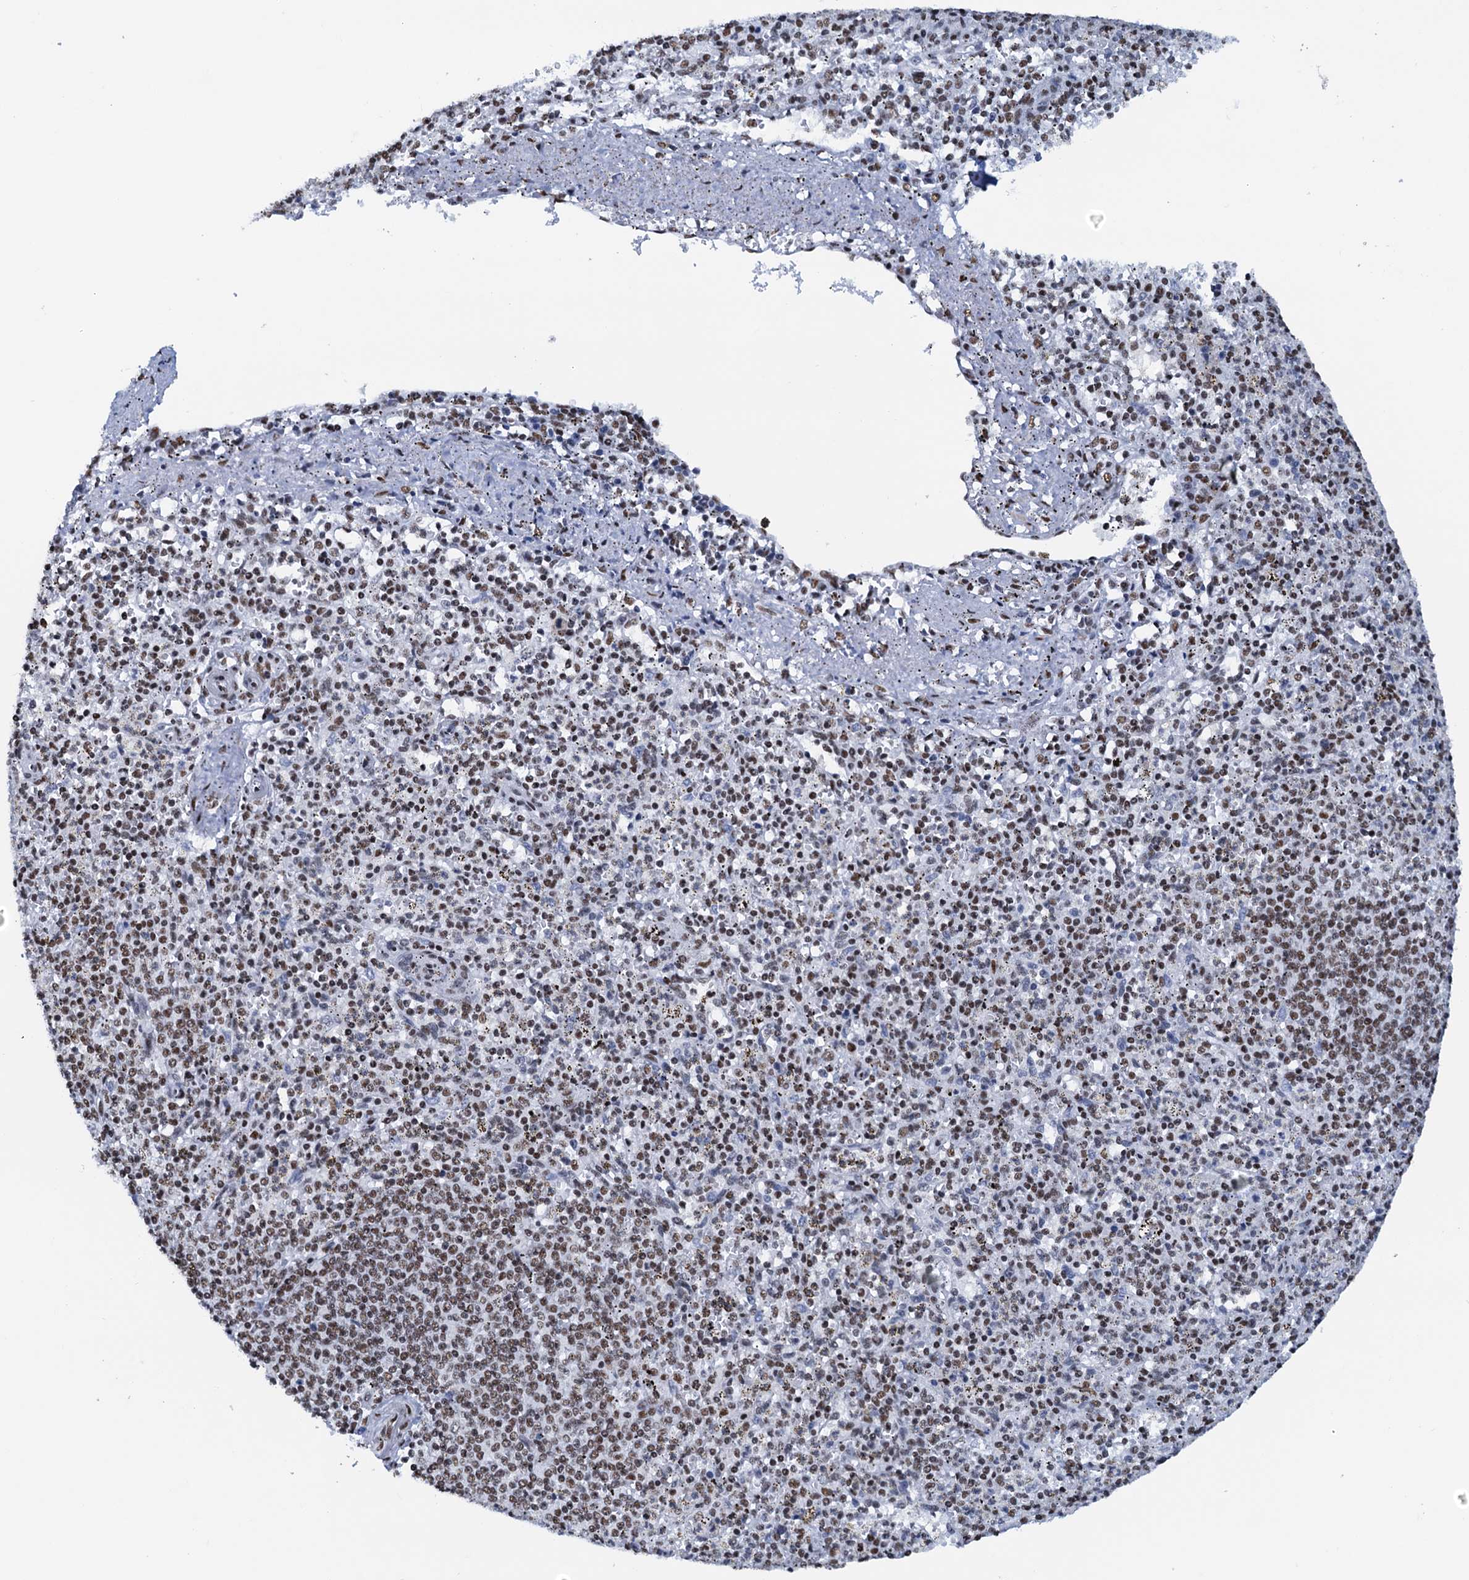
{"staining": {"intensity": "moderate", "quantity": "25%-75%", "location": "nuclear"}, "tissue": "spleen", "cell_type": "Cells in red pulp", "image_type": "normal", "snomed": [{"axis": "morphology", "description": "Normal tissue, NOS"}, {"axis": "topography", "description": "Spleen"}], "caption": "A brown stain highlights moderate nuclear expression of a protein in cells in red pulp of benign human spleen. (brown staining indicates protein expression, while blue staining denotes nuclei).", "gene": "SLTM", "patient": {"sex": "male", "age": 72}}